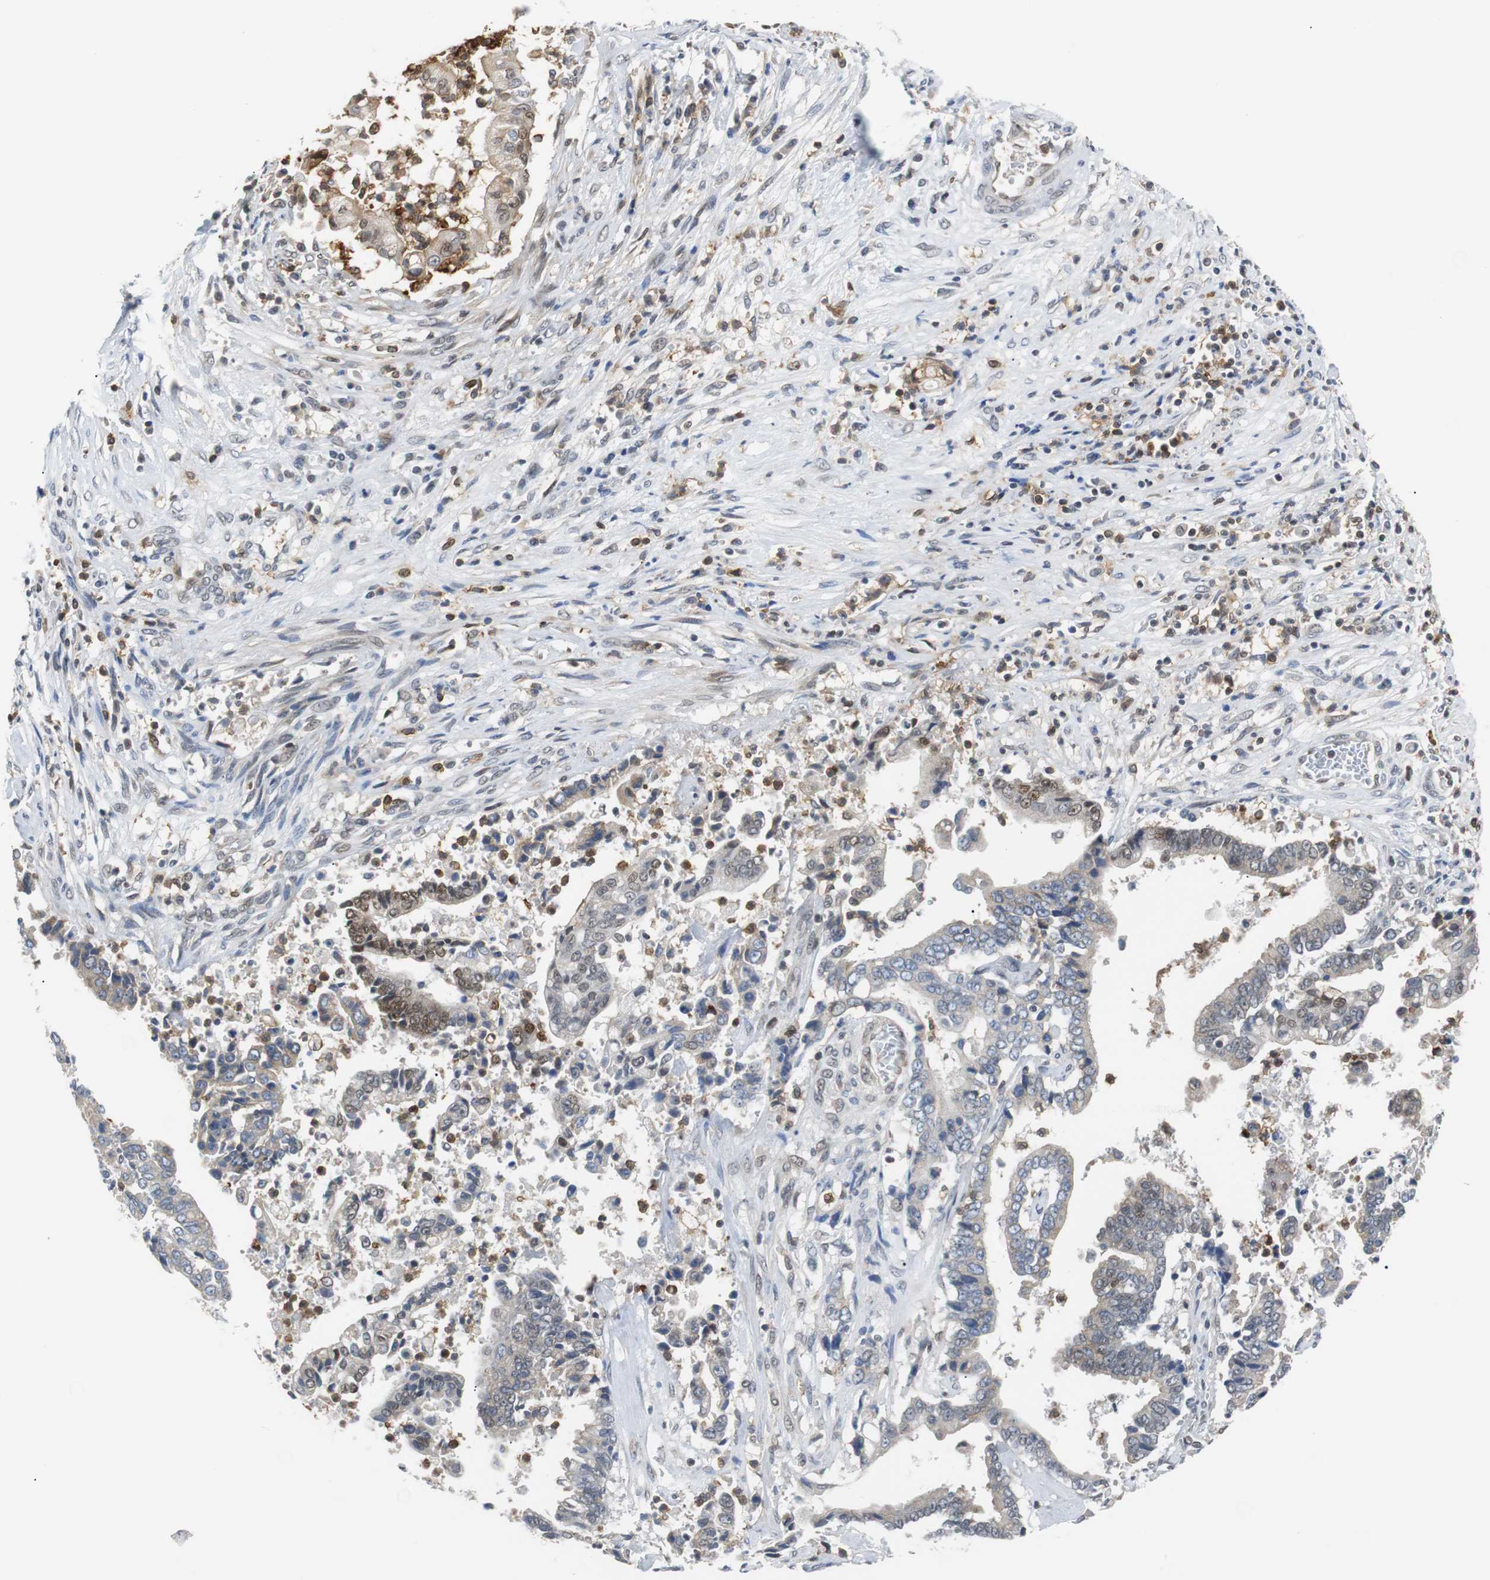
{"staining": {"intensity": "moderate", "quantity": "<25%", "location": "cytoplasmic/membranous,nuclear"}, "tissue": "liver cancer", "cell_type": "Tumor cells", "image_type": "cancer", "snomed": [{"axis": "morphology", "description": "Cholangiocarcinoma"}, {"axis": "topography", "description": "Liver"}], "caption": "This image reveals immunohistochemistry (IHC) staining of liver cancer, with low moderate cytoplasmic/membranous and nuclear positivity in about <25% of tumor cells.", "gene": "SIRT1", "patient": {"sex": "male", "age": 57}}